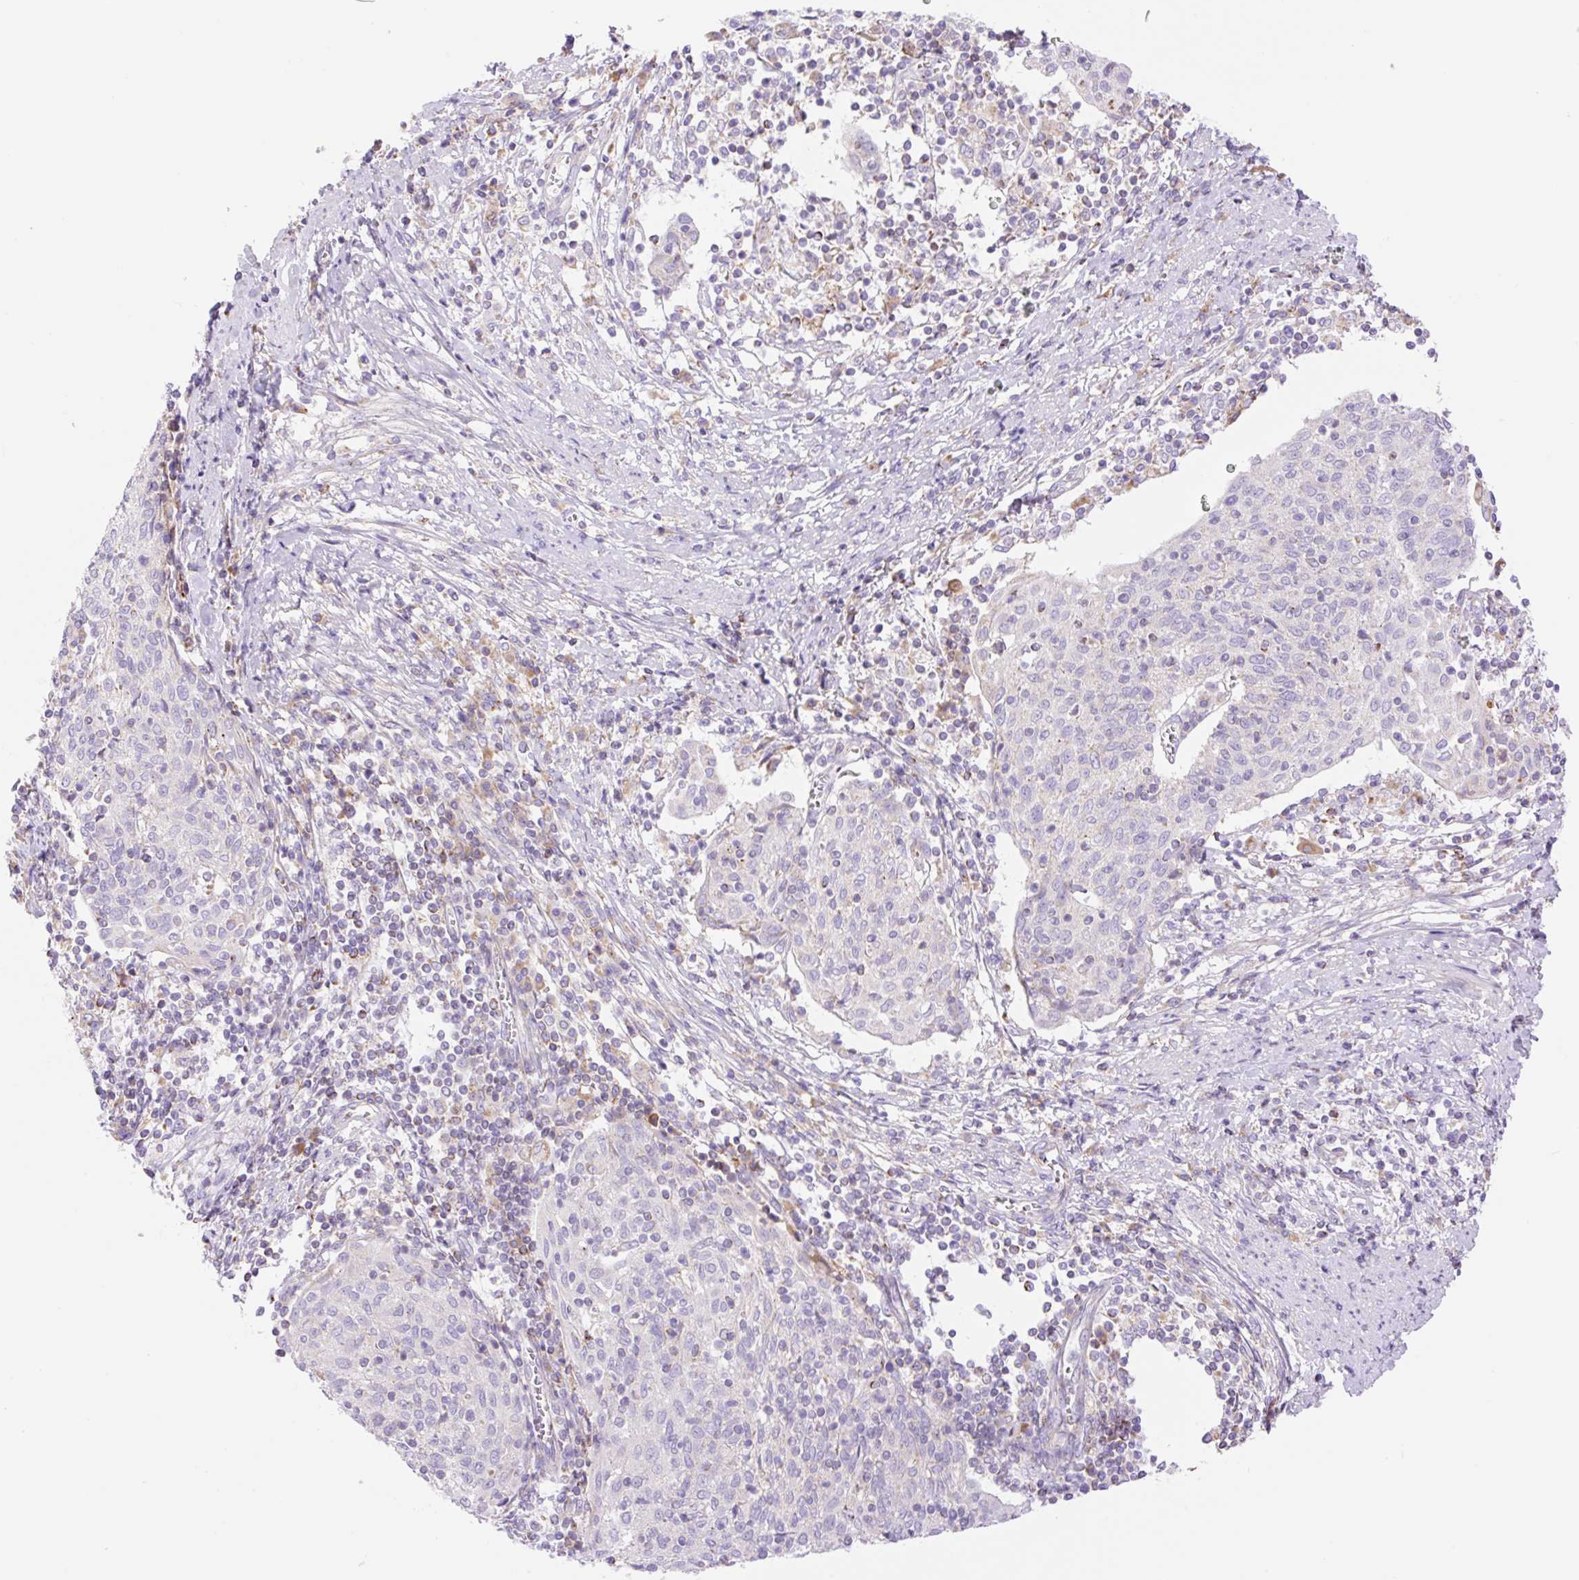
{"staining": {"intensity": "negative", "quantity": "none", "location": "none"}, "tissue": "cervical cancer", "cell_type": "Tumor cells", "image_type": "cancer", "snomed": [{"axis": "morphology", "description": "Squamous cell carcinoma, NOS"}, {"axis": "topography", "description": "Cervix"}], "caption": "This image is of cervical cancer stained with immunohistochemistry to label a protein in brown with the nuclei are counter-stained blue. There is no staining in tumor cells.", "gene": "ETNK2", "patient": {"sex": "female", "age": 52}}